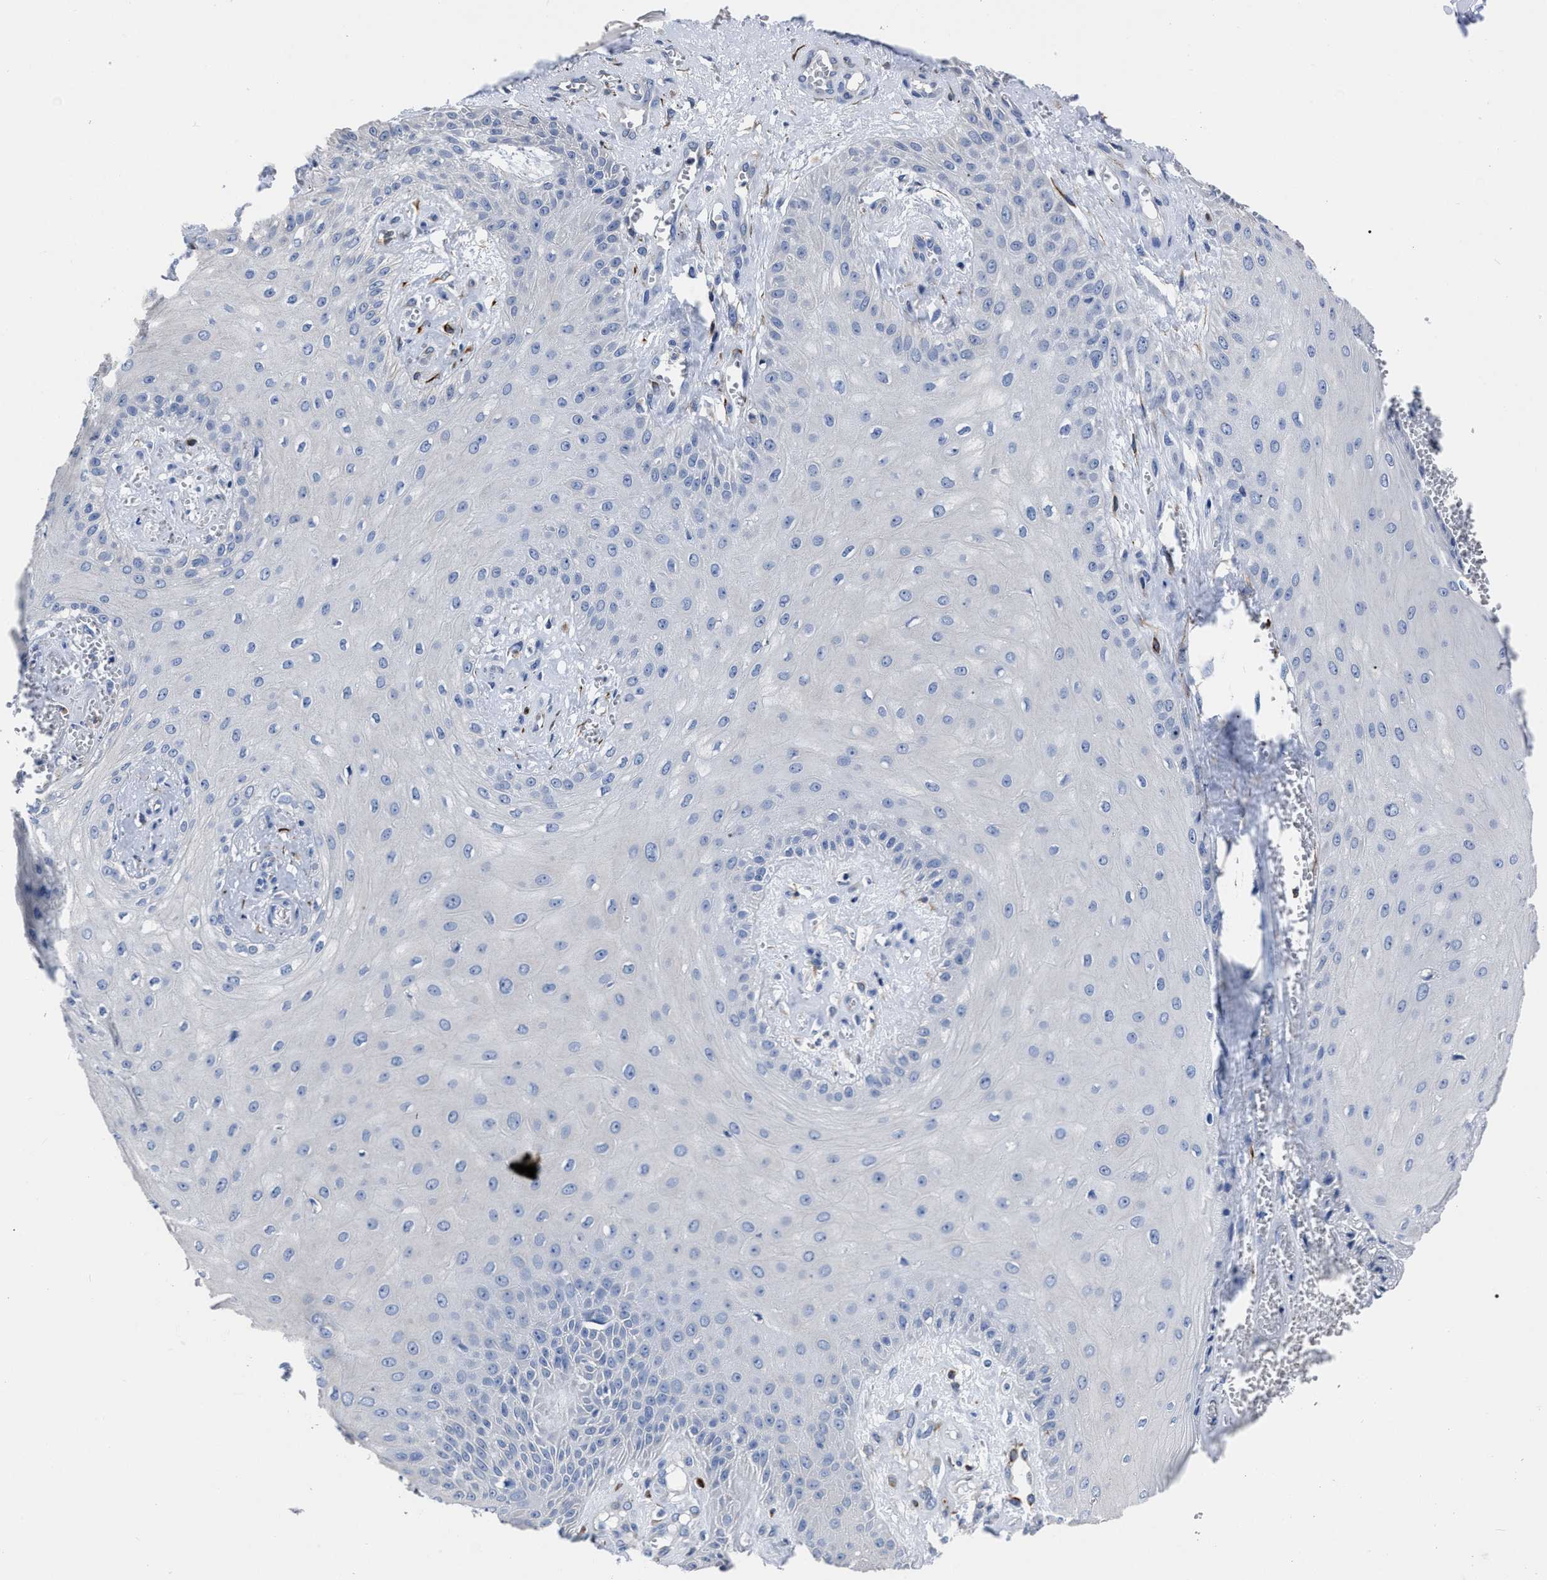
{"staining": {"intensity": "negative", "quantity": "none", "location": "none"}, "tissue": "skin cancer", "cell_type": "Tumor cells", "image_type": "cancer", "snomed": [{"axis": "morphology", "description": "Squamous cell carcinoma, NOS"}, {"axis": "topography", "description": "Skin"}], "caption": "Immunohistochemistry histopathology image of human squamous cell carcinoma (skin) stained for a protein (brown), which reveals no positivity in tumor cells. The staining was performed using DAB (3,3'-diaminobenzidine) to visualize the protein expression in brown, while the nuclei were stained in blue with hematoxylin (Magnification: 20x).", "gene": "OR10G3", "patient": {"sex": "male", "age": 74}}